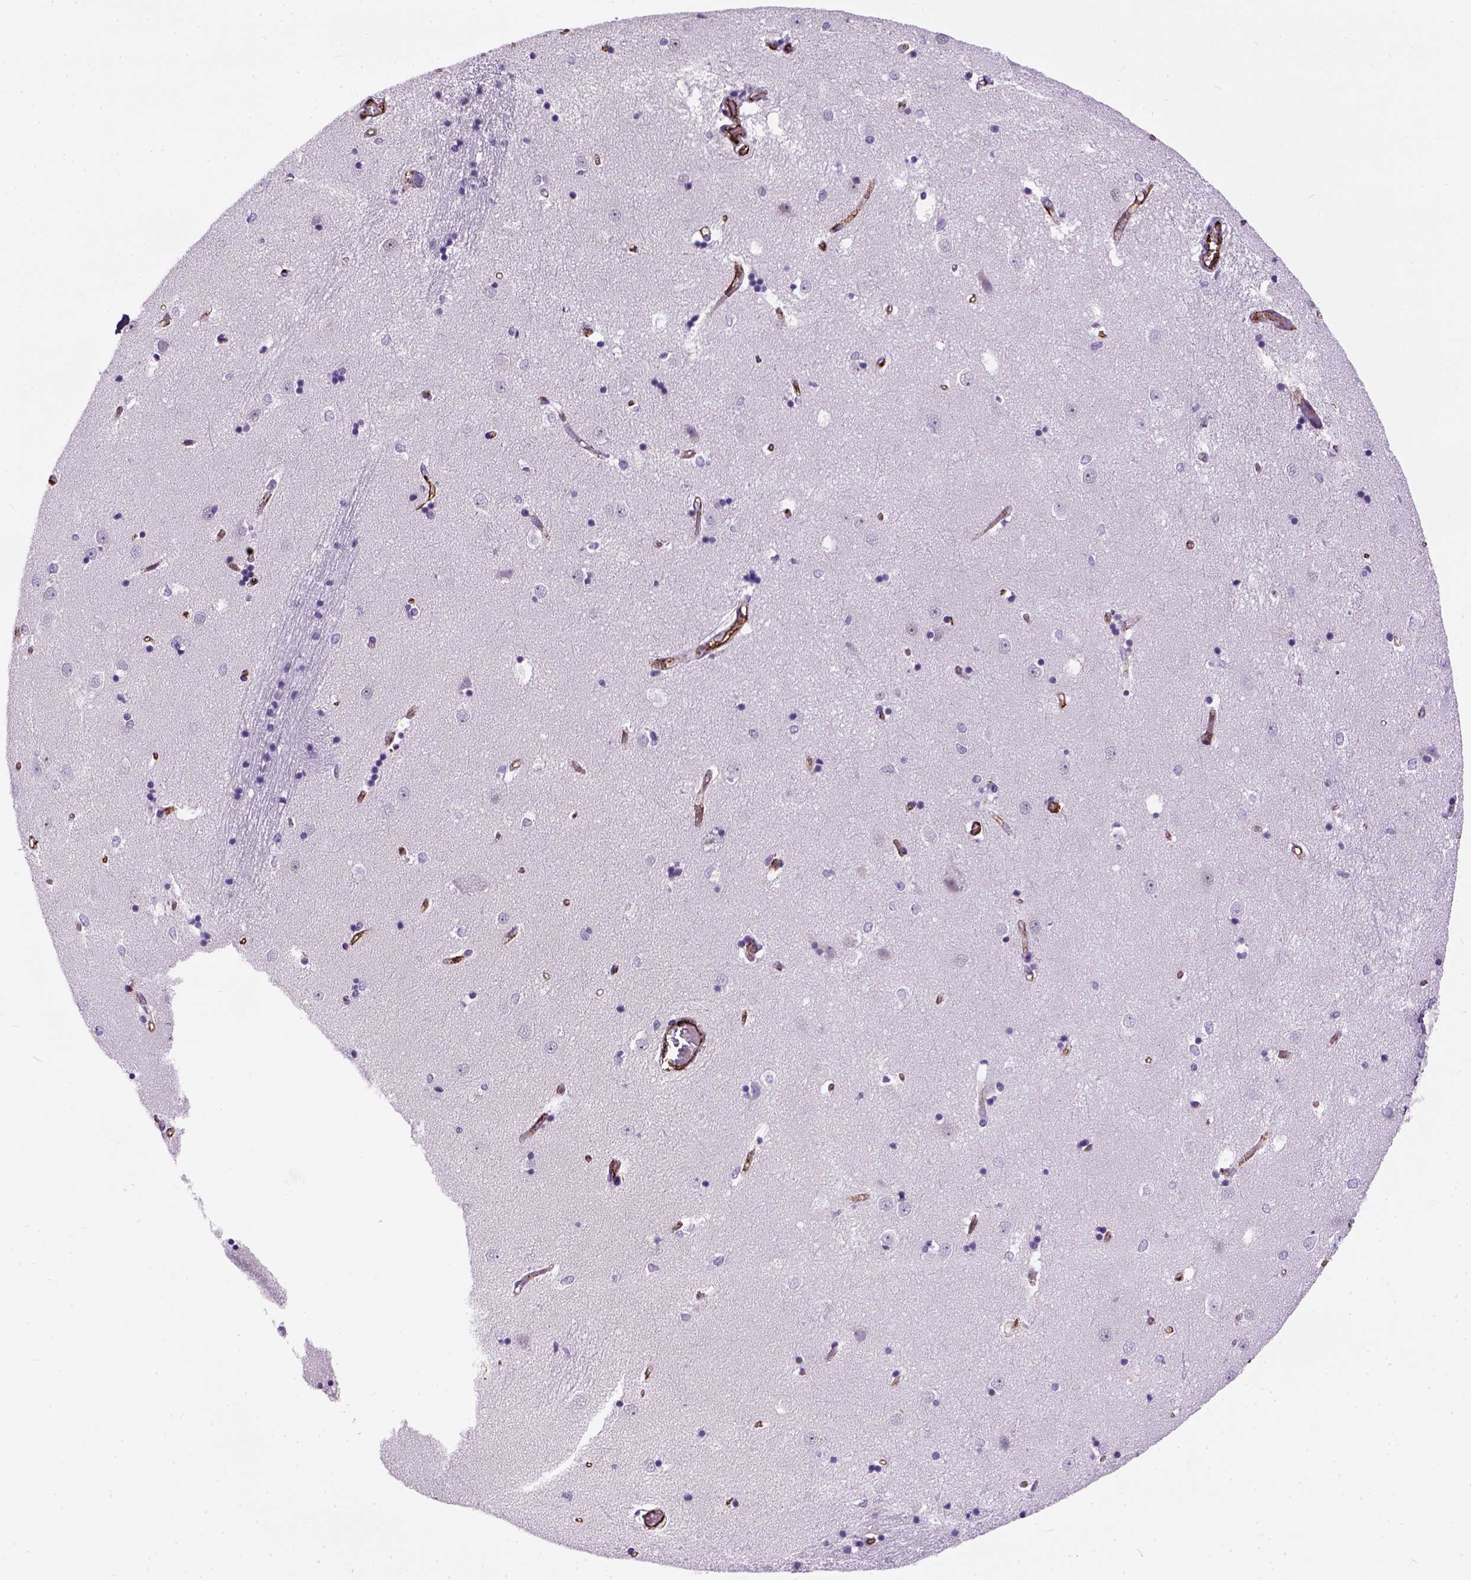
{"staining": {"intensity": "negative", "quantity": "none", "location": "none"}, "tissue": "caudate", "cell_type": "Glial cells", "image_type": "normal", "snomed": [{"axis": "morphology", "description": "Normal tissue, NOS"}, {"axis": "topography", "description": "Lateral ventricle wall"}], "caption": "Protein analysis of unremarkable caudate demonstrates no significant positivity in glial cells. Nuclei are stained in blue.", "gene": "VWF", "patient": {"sex": "male", "age": 54}}